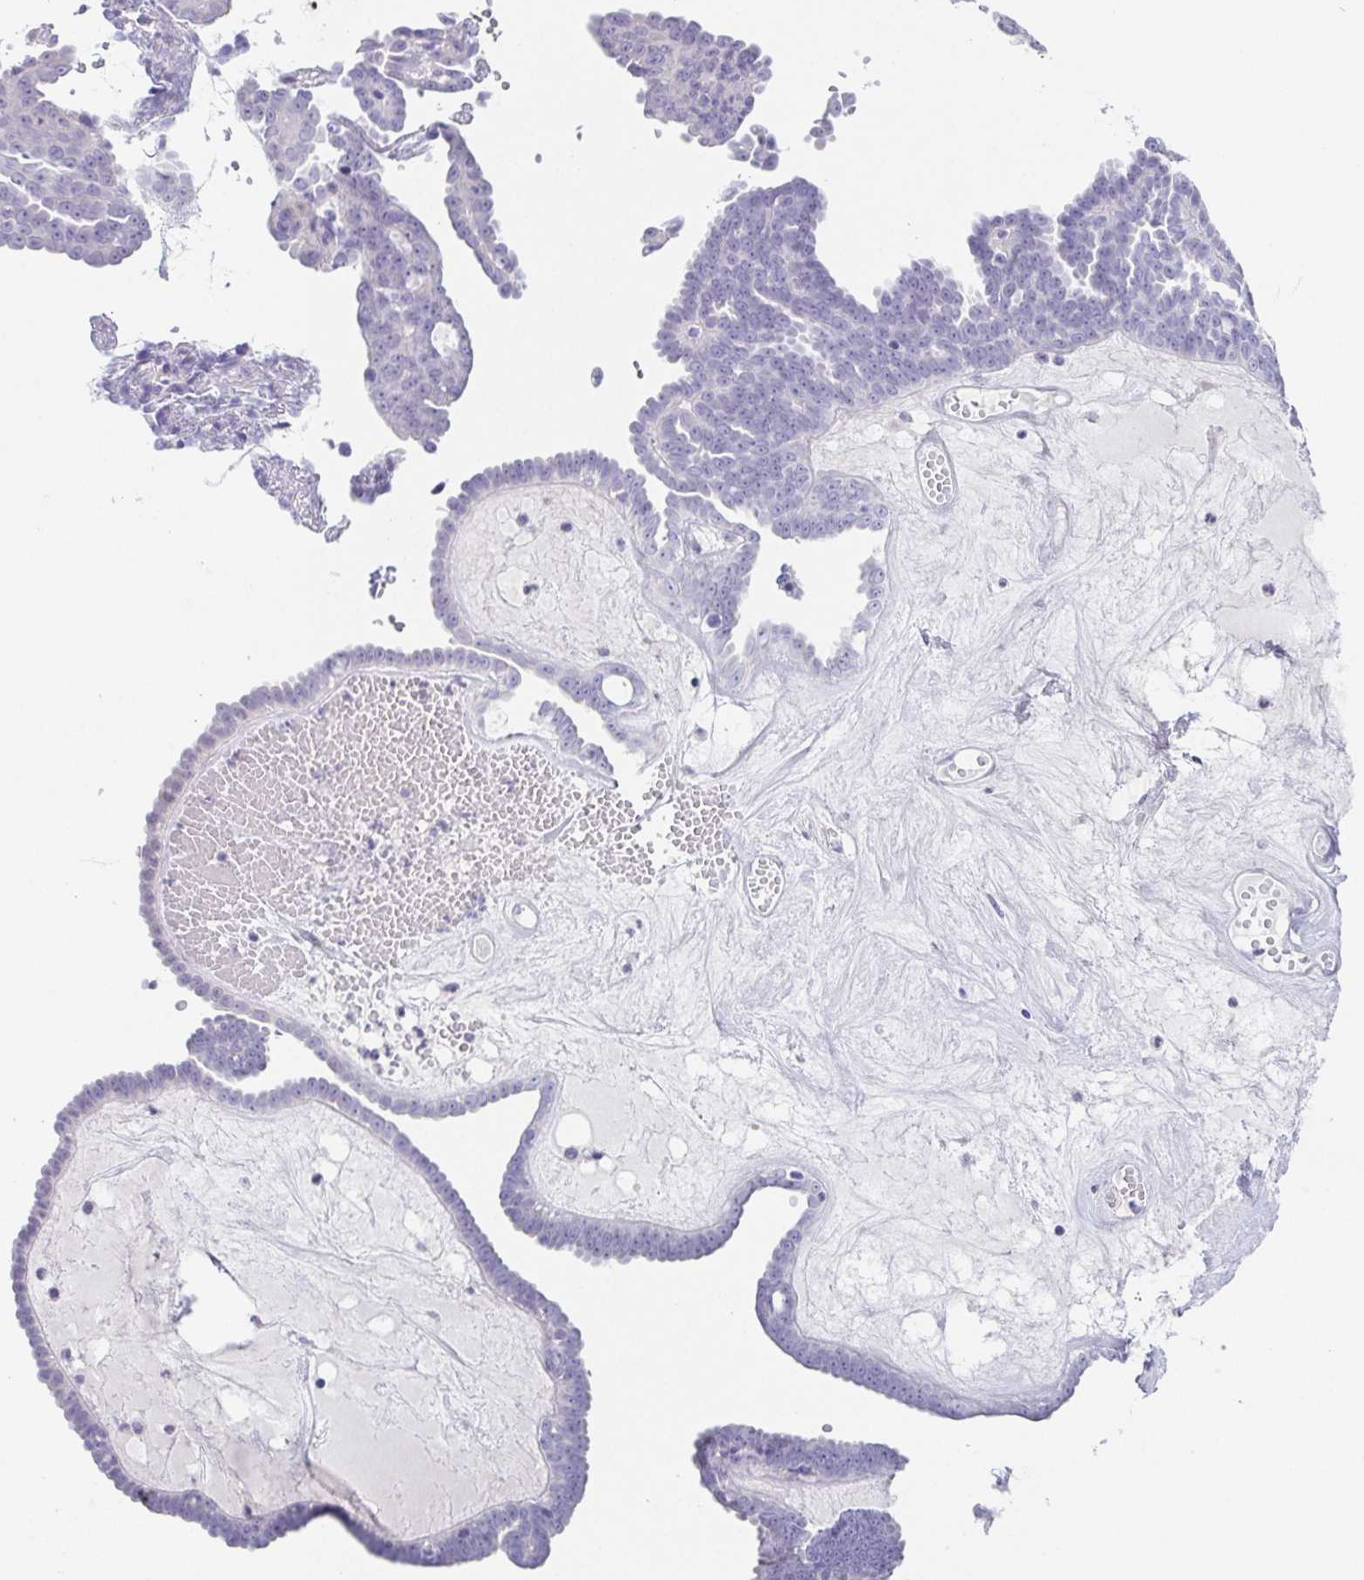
{"staining": {"intensity": "negative", "quantity": "none", "location": "none"}, "tissue": "ovarian cancer", "cell_type": "Tumor cells", "image_type": "cancer", "snomed": [{"axis": "morphology", "description": "Cystadenocarcinoma, serous, NOS"}, {"axis": "topography", "description": "Ovary"}], "caption": "Immunohistochemical staining of ovarian serous cystadenocarcinoma reveals no significant staining in tumor cells.", "gene": "HDGFL1", "patient": {"sex": "female", "age": 71}}